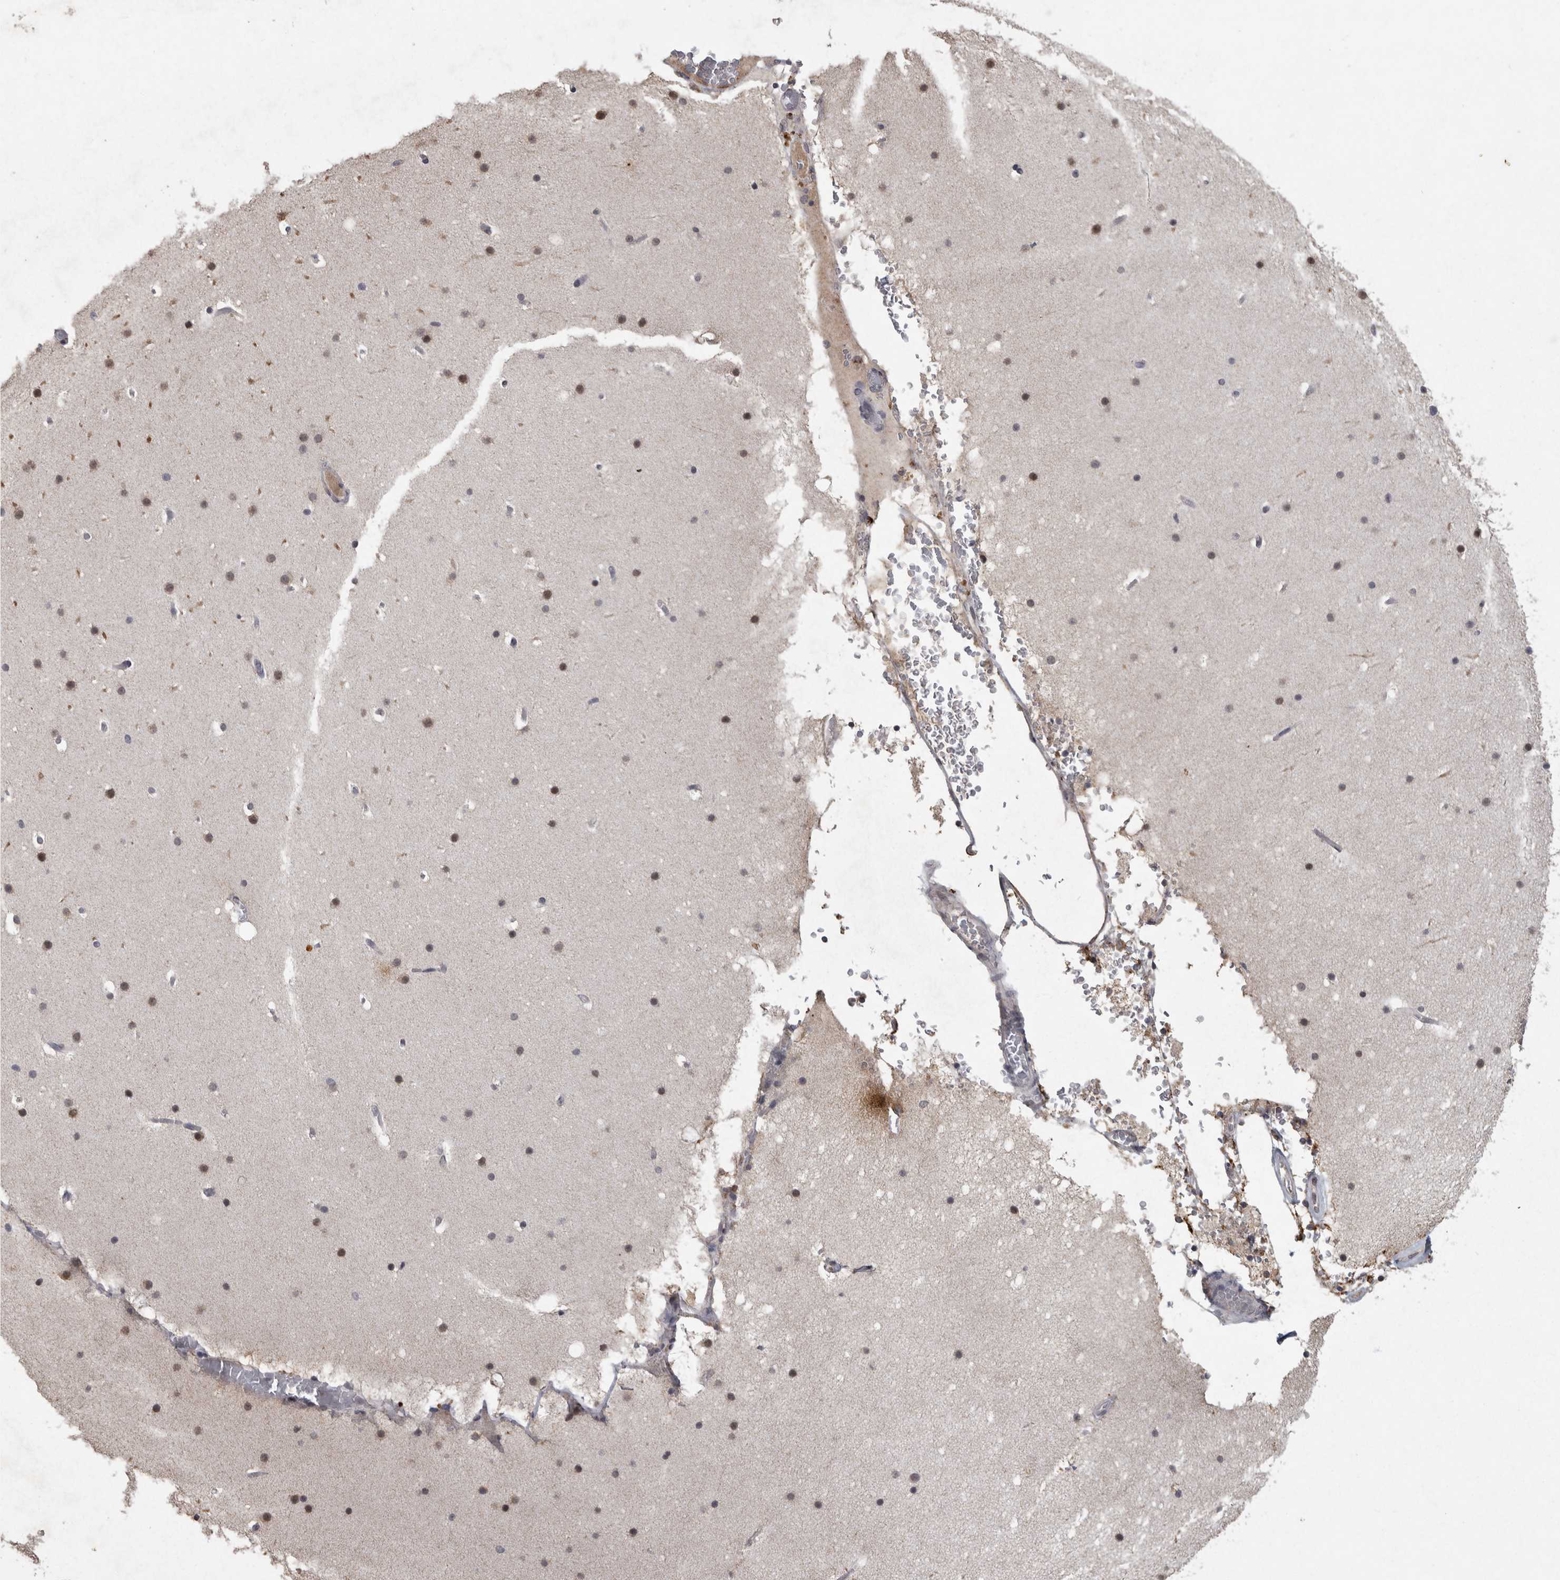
{"staining": {"intensity": "negative", "quantity": "none", "location": "none"}, "tissue": "cerebellum", "cell_type": "Cells in granular layer", "image_type": "normal", "snomed": [{"axis": "morphology", "description": "Normal tissue, NOS"}, {"axis": "topography", "description": "Cerebellum"}], "caption": "This is a micrograph of IHC staining of normal cerebellum, which shows no positivity in cells in granular layer.", "gene": "MEP1A", "patient": {"sex": "male", "age": 57}}